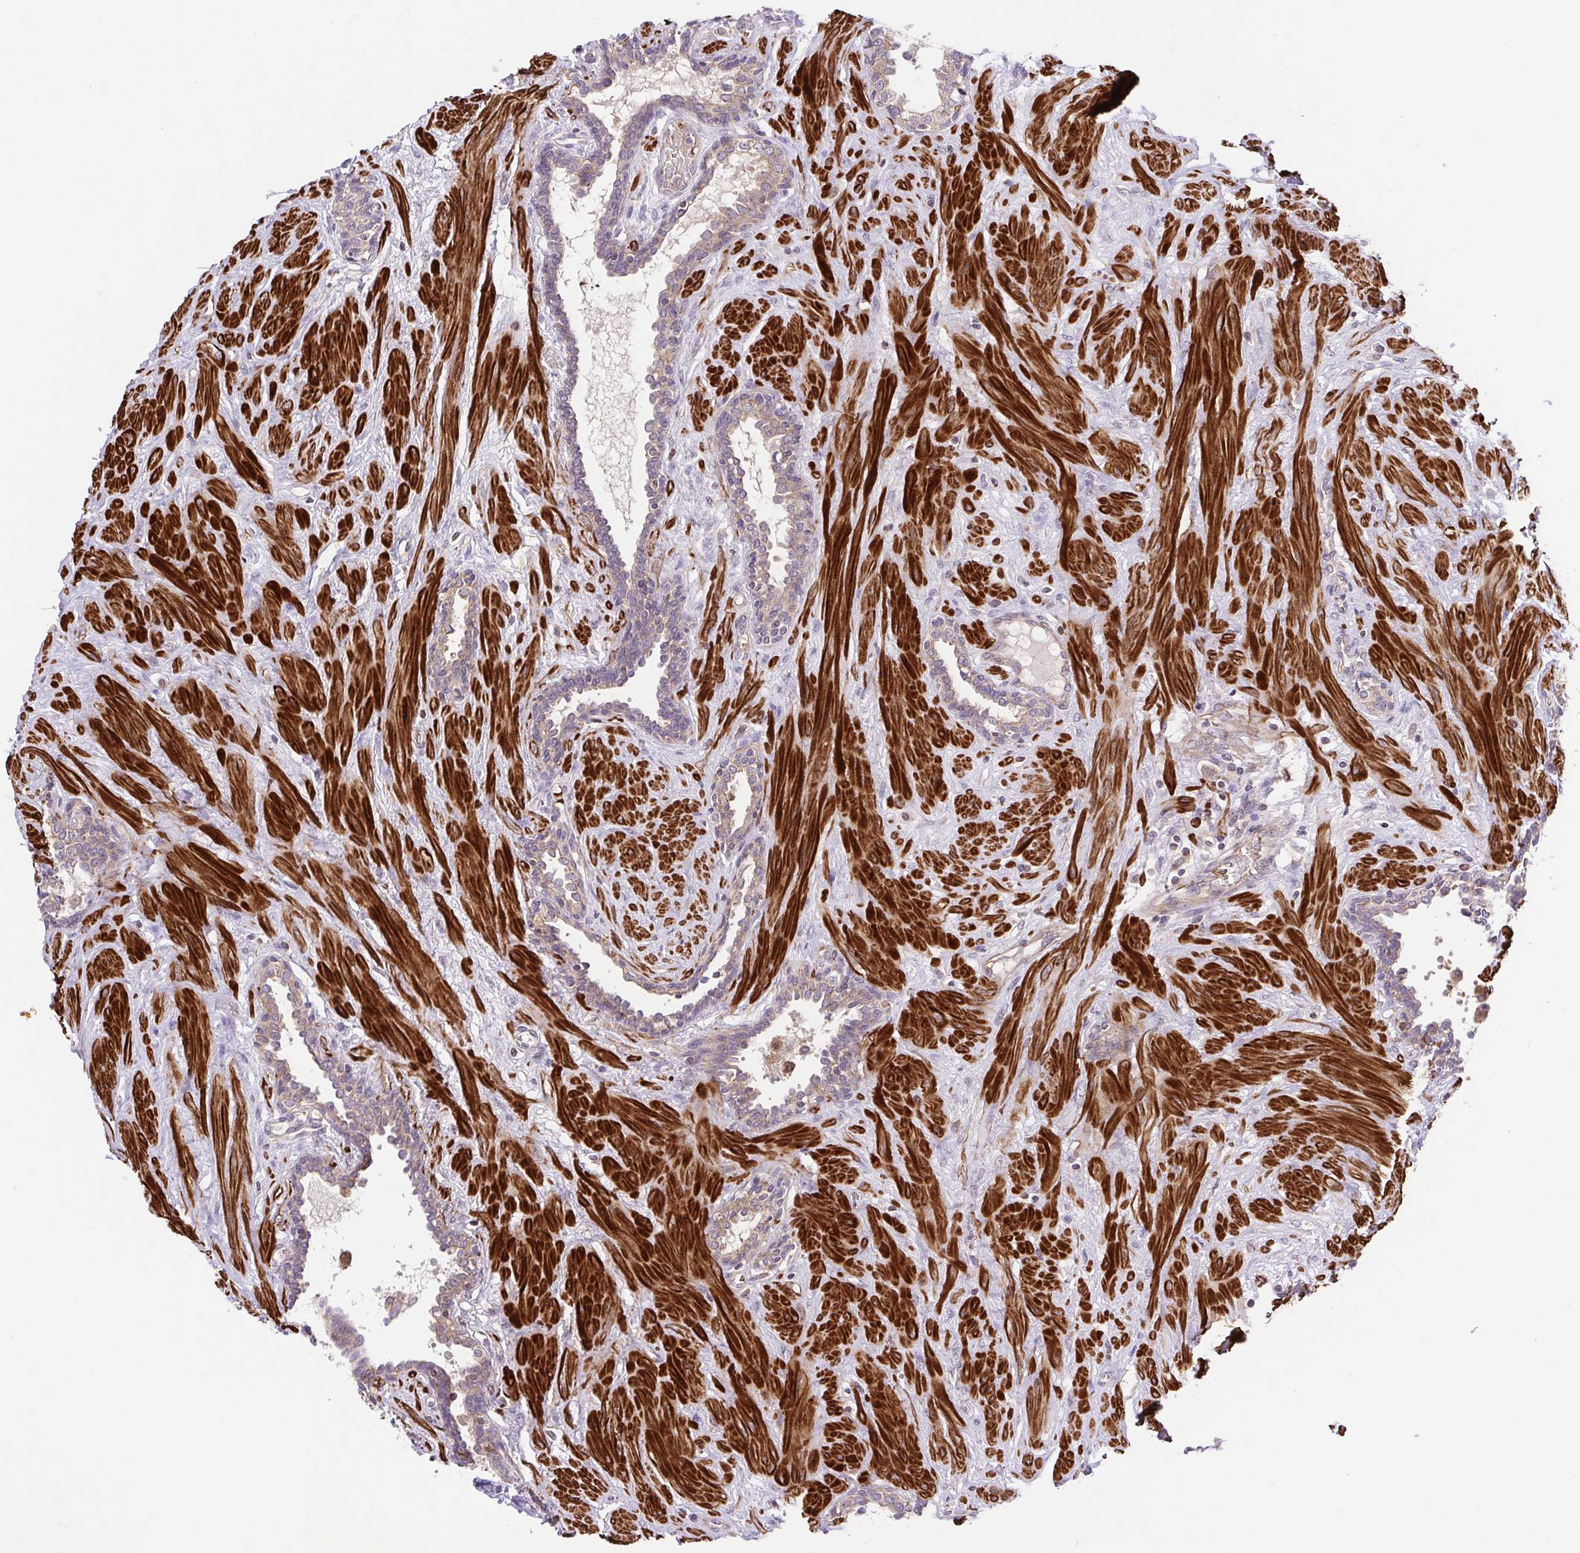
{"staining": {"intensity": "weak", "quantity": "<25%", "location": "cytoplasmic/membranous"}, "tissue": "prostate", "cell_type": "Glandular cells", "image_type": "normal", "snomed": [{"axis": "morphology", "description": "Normal tissue, NOS"}, {"axis": "topography", "description": "Prostate"}], "caption": "Human prostate stained for a protein using IHC exhibits no staining in glandular cells.", "gene": "IDE", "patient": {"sex": "male", "age": 55}}